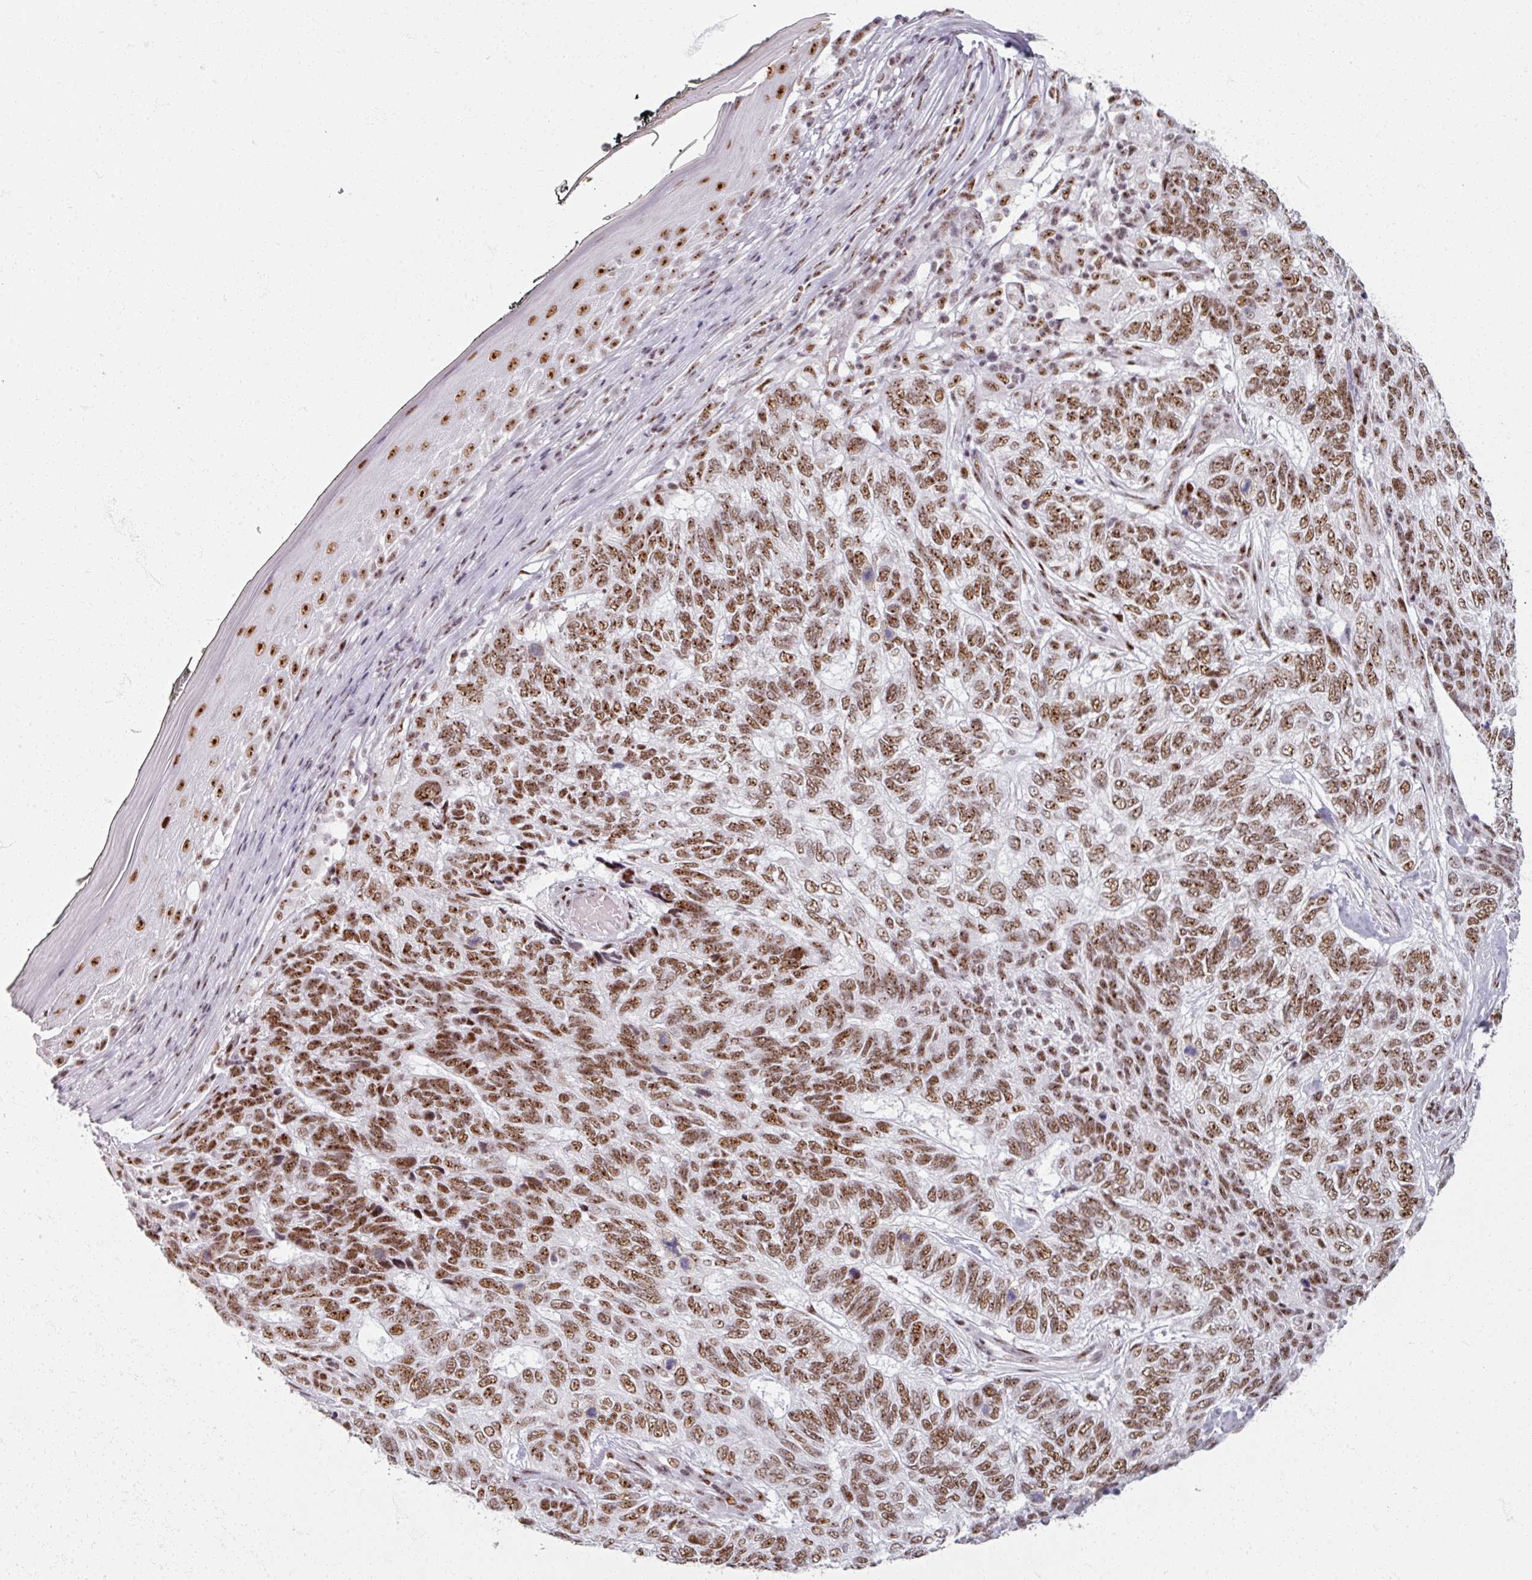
{"staining": {"intensity": "moderate", "quantity": ">75%", "location": "nuclear"}, "tissue": "skin cancer", "cell_type": "Tumor cells", "image_type": "cancer", "snomed": [{"axis": "morphology", "description": "Basal cell carcinoma"}, {"axis": "topography", "description": "Skin"}], "caption": "Skin basal cell carcinoma was stained to show a protein in brown. There is medium levels of moderate nuclear expression in about >75% of tumor cells.", "gene": "ADAR", "patient": {"sex": "female", "age": 65}}